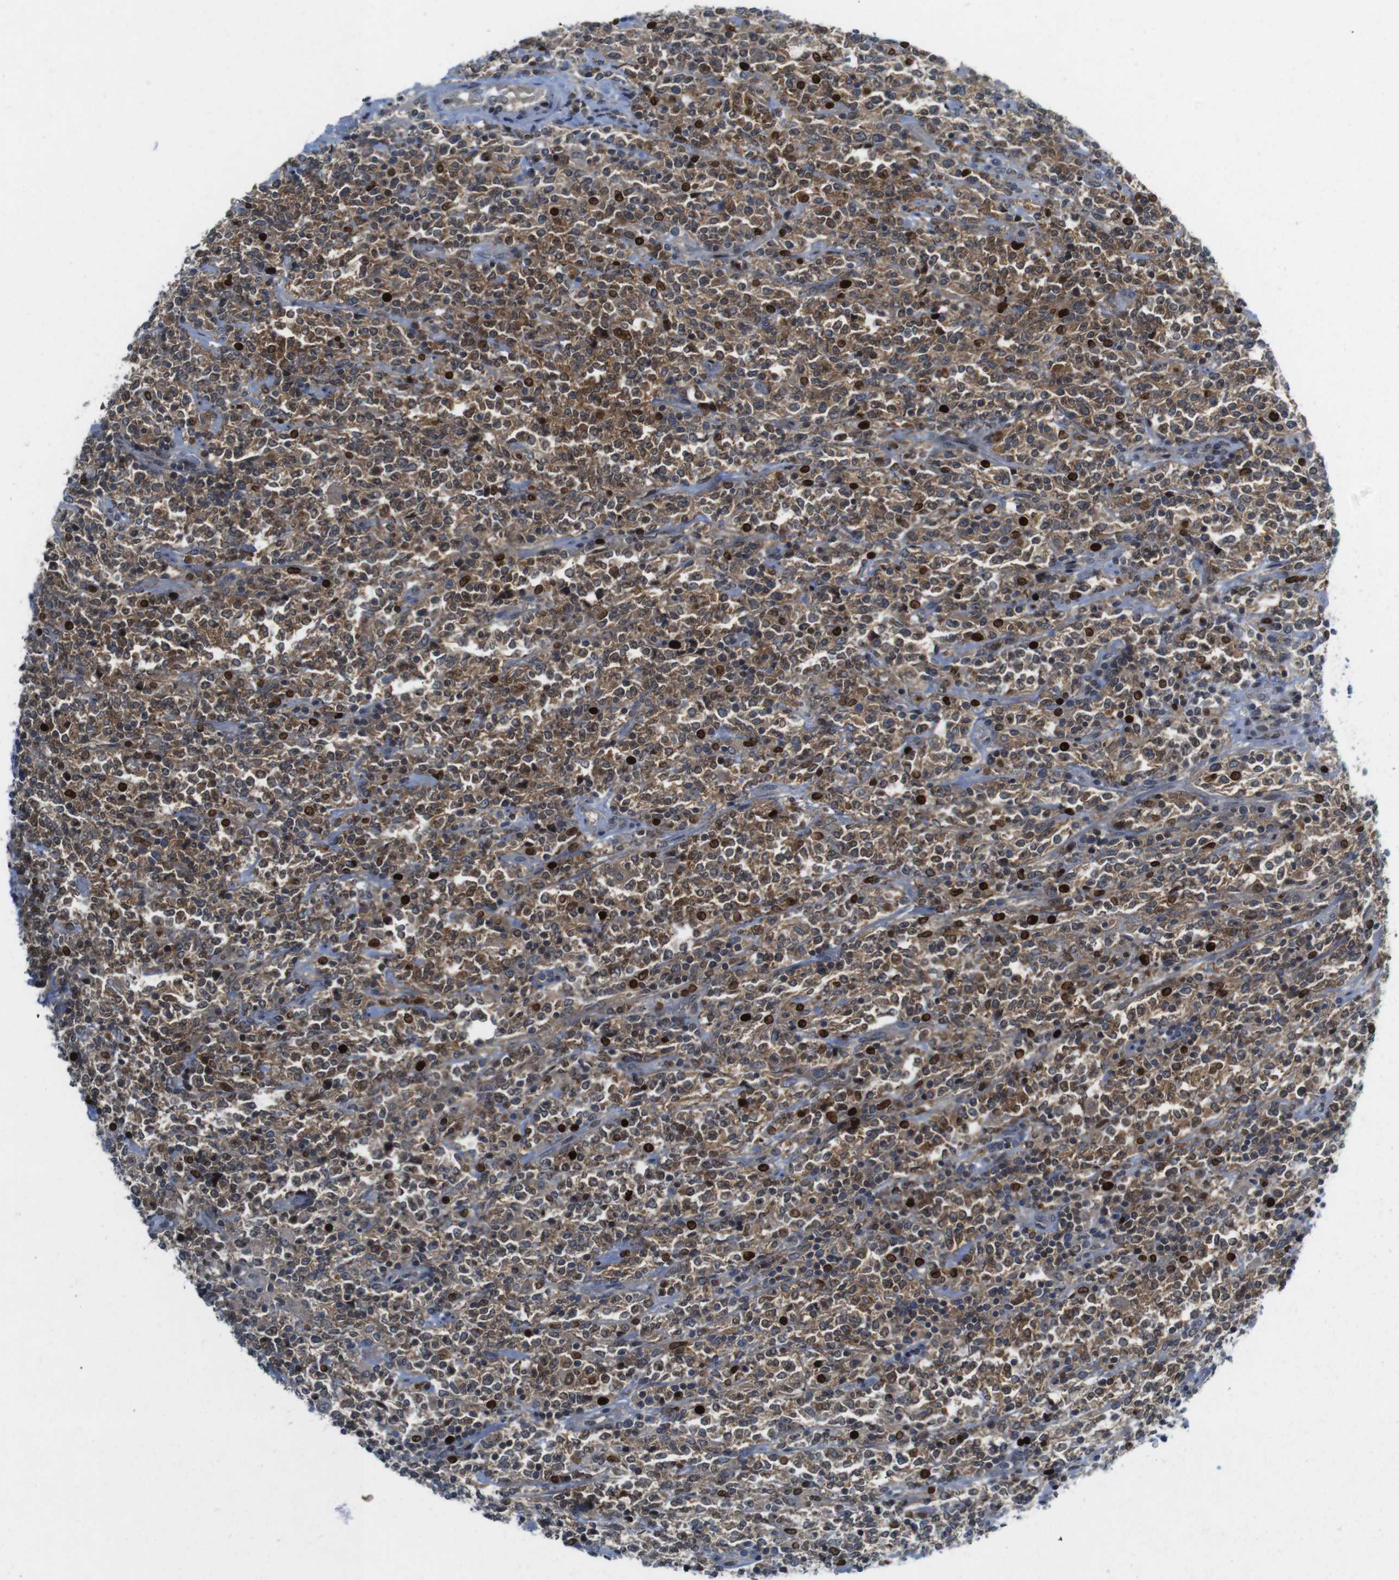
{"staining": {"intensity": "moderate", "quantity": ">75%", "location": "cytoplasmic/membranous,nuclear"}, "tissue": "lymphoma", "cell_type": "Tumor cells", "image_type": "cancer", "snomed": [{"axis": "morphology", "description": "Malignant lymphoma, non-Hodgkin's type, High grade"}, {"axis": "topography", "description": "Soft tissue"}], "caption": "Protein staining of high-grade malignant lymphoma, non-Hodgkin's type tissue demonstrates moderate cytoplasmic/membranous and nuclear positivity in approximately >75% of tumor cells.", "gene": "RCC1", "patient": {"sex": "male", "age": 18}}